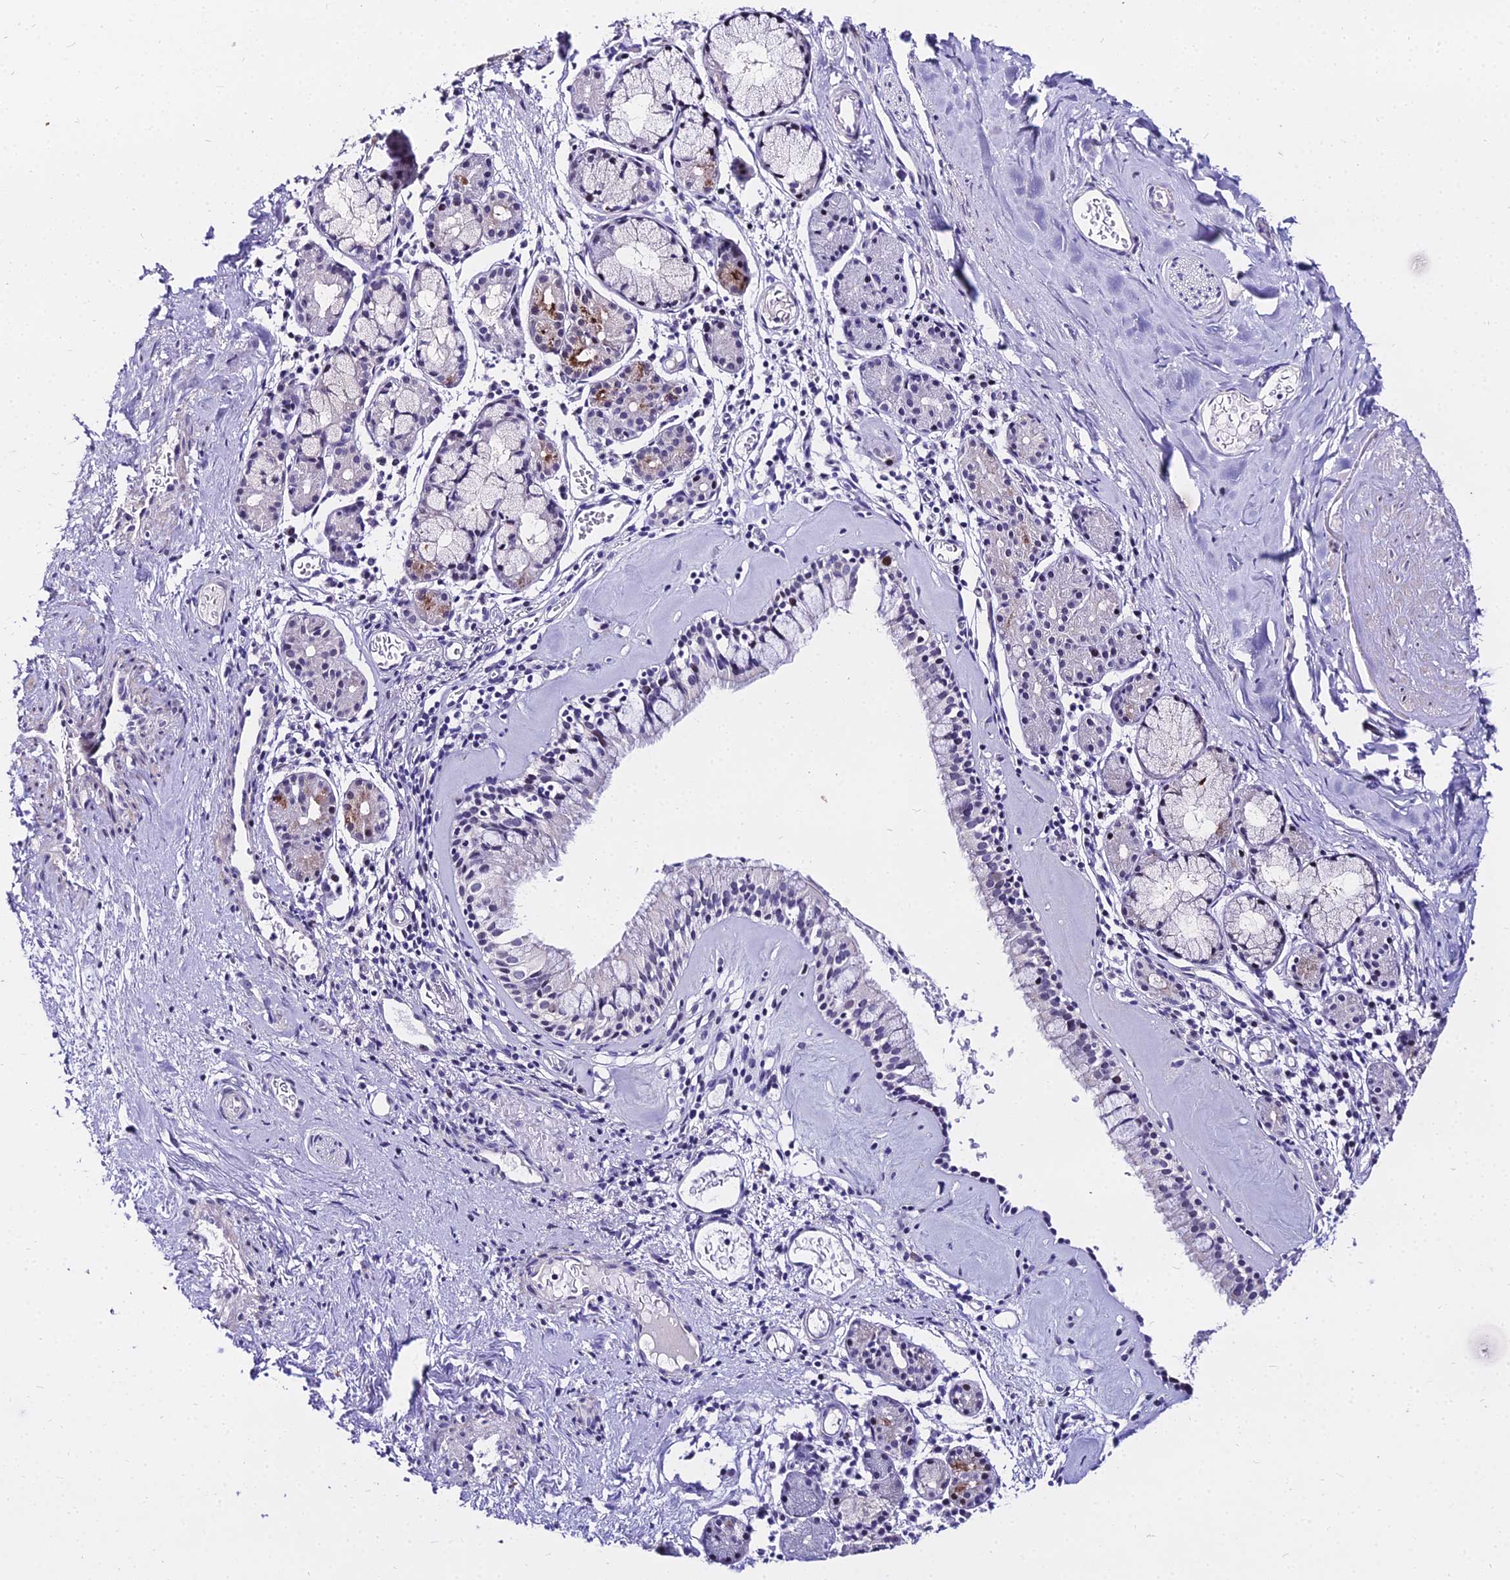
{"staining": {"intensity": "negative", "quantity": "none", "location": "none"}, "tissue": "nasopharynx", "cell_type": "Respiratory epithelial cells", "image_type": "normal", "snomed": [{"axis": "morphology", "description": "Normal tissue, NOS"}, {"axis": "topography", "description": "Nasopharynx"}], "caption": "Photomicrograph shows no protein positivity in respiratory epithelial cells of unremarkable nasopharynx.", "gene": "TRIML2", "patient": {"sex": "male", "age": 82}}